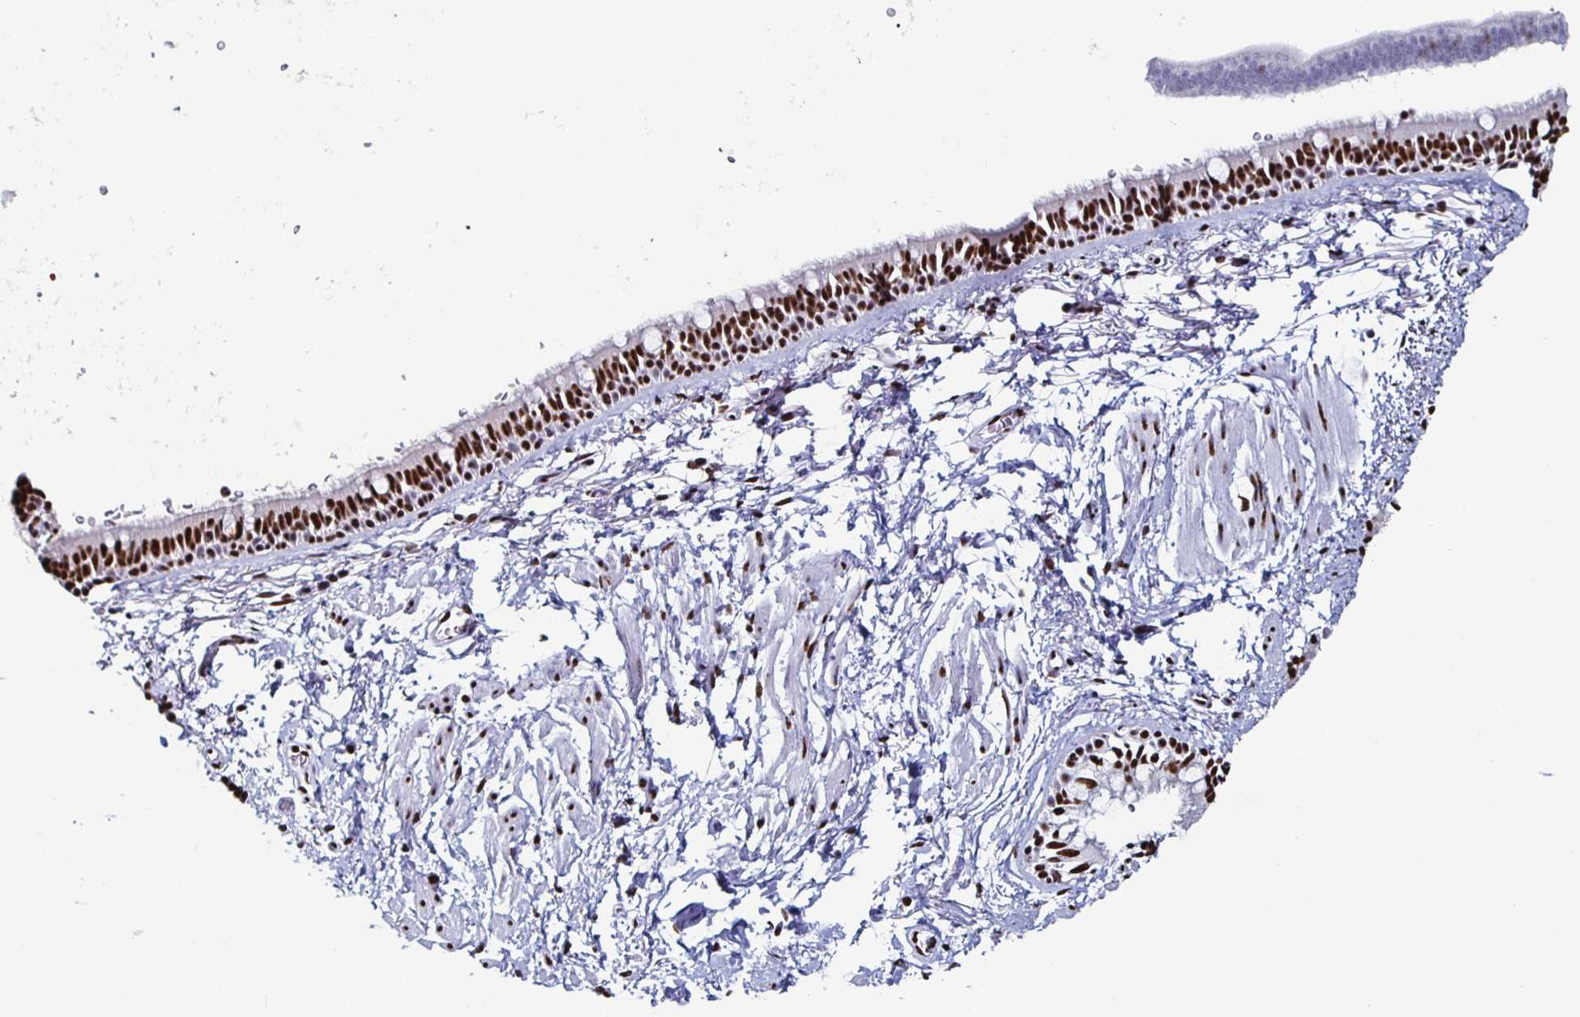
{"staining": {"intensity": "strong", "quantity": ">75%", "location": "nuclear"}, "tissue": "bronchus", "cell_type": "Respiratory epithelial cells", "image_type": "normal", "snomed": [{"axis": "morphology", "description": "Normal tissue, NOS"}, {"axis": "topography", "description": "Lymph node"}, {"axis": "topography", "description": "Cartilage tissue"}, {"axis": "topography", "description": "Bronchus"}], "caption": "A high amount of strong nuclear staining is seen in about >75% of respiratory epithelial cells in benign bronchus.", "gene": "DDX39B", "patient": {"sex": "female", "age": 70}}